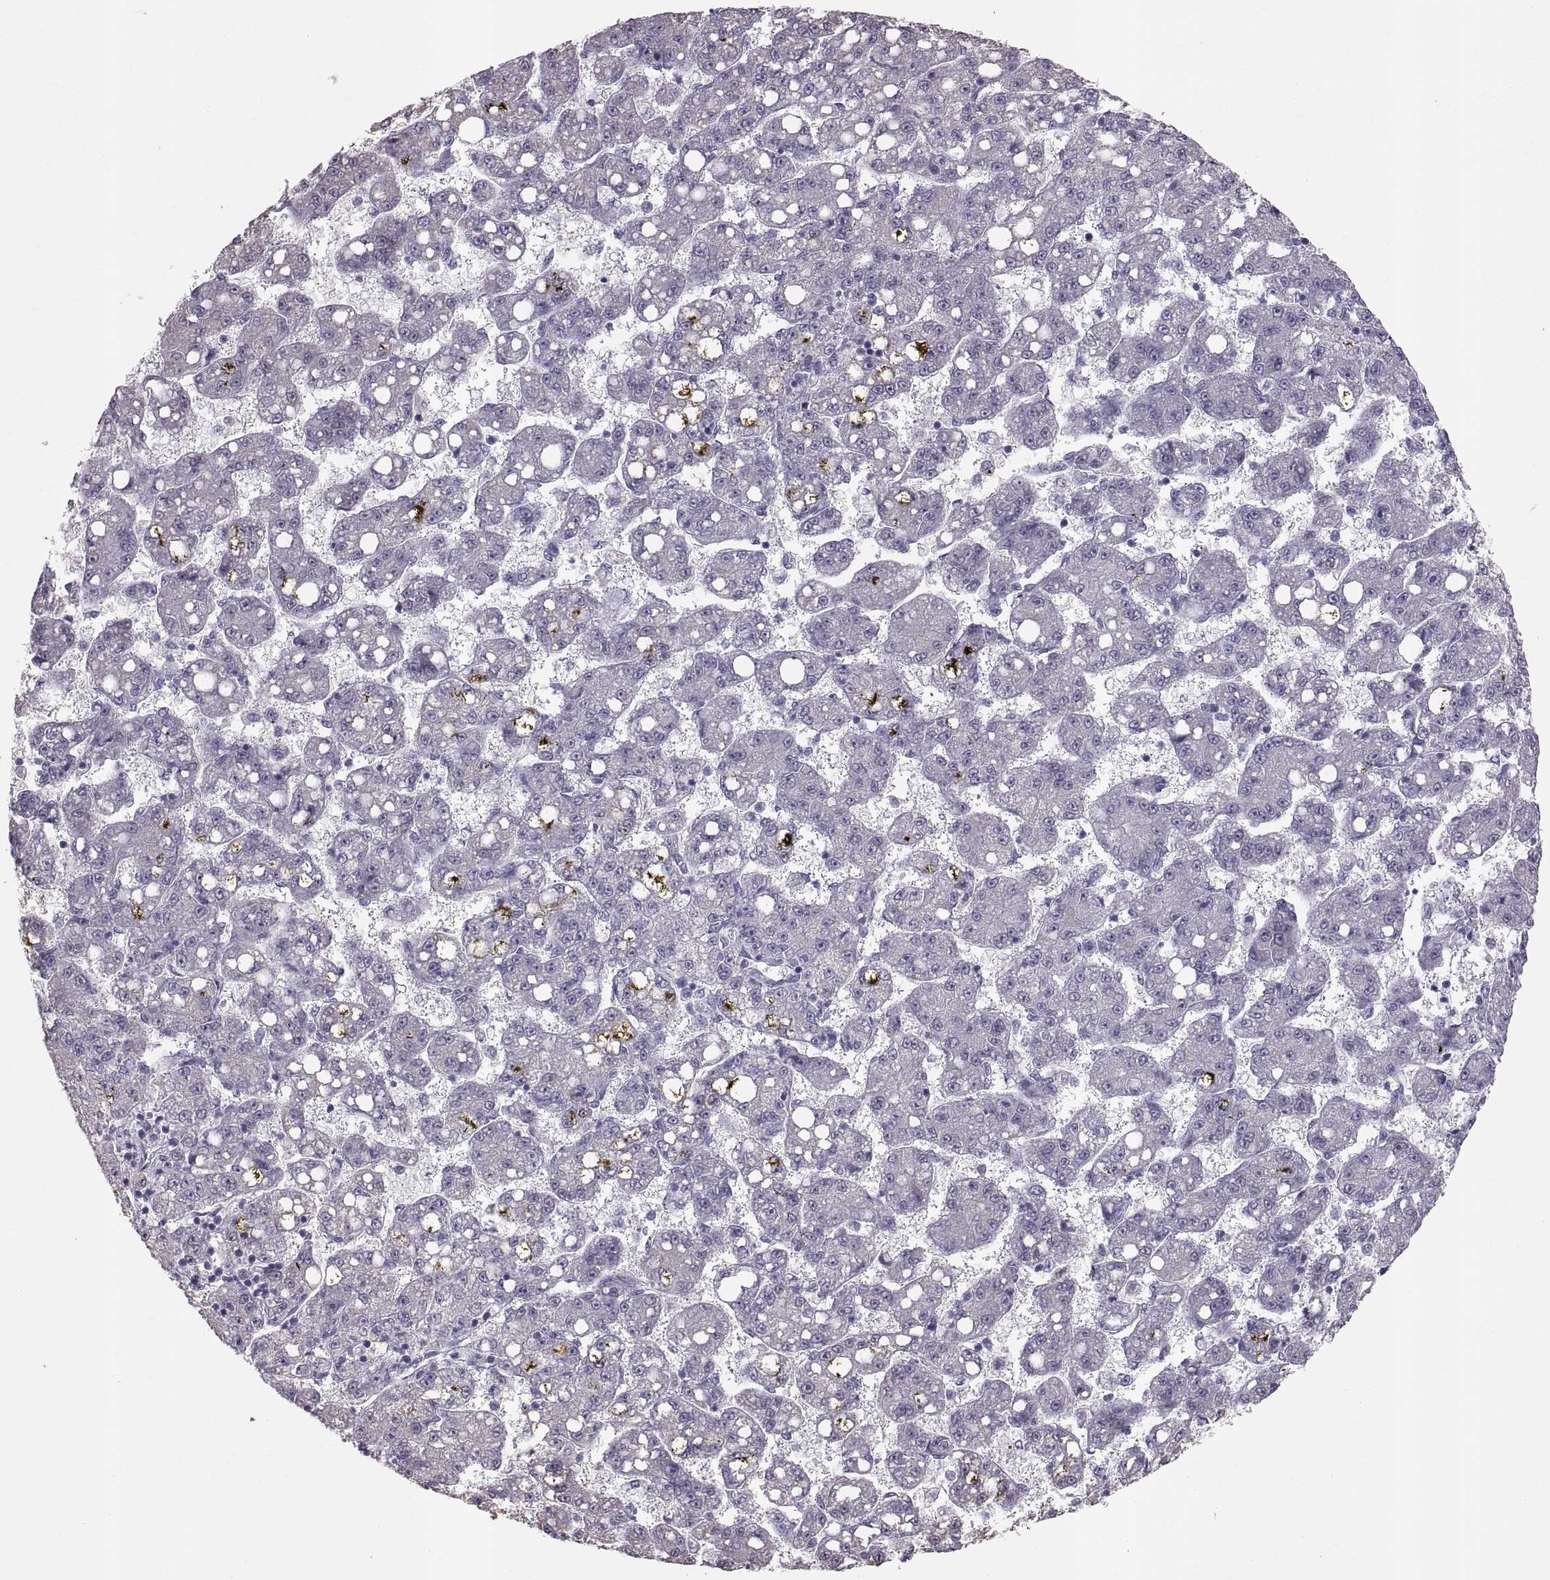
{"staining": {"intensity": "negative", "quantity": "none", "location": "none"}, "tissue": "liver cancer", "cell_type": "Tumor cells", "image_type": "cancer", "snomed": [{"axis": "morphology", "description": "Carcinoma, Hepatocellular, NOS"}, {"axis": "topography", "description": "Liver"}], "caption": "The immunohistochemistry histopathology image has no significant staining in tumor cells of liver hepatocellular carcinoma tissue. The staining was performed using DAB (3,3'-diaminobenzidine) to visualize the protein expression in brown, while the nuclei were stained in blue with hematoxylin (Magnification: 20x).", "gene": "WBP2NL", "patient": {"sex": "female", "age": 65}}